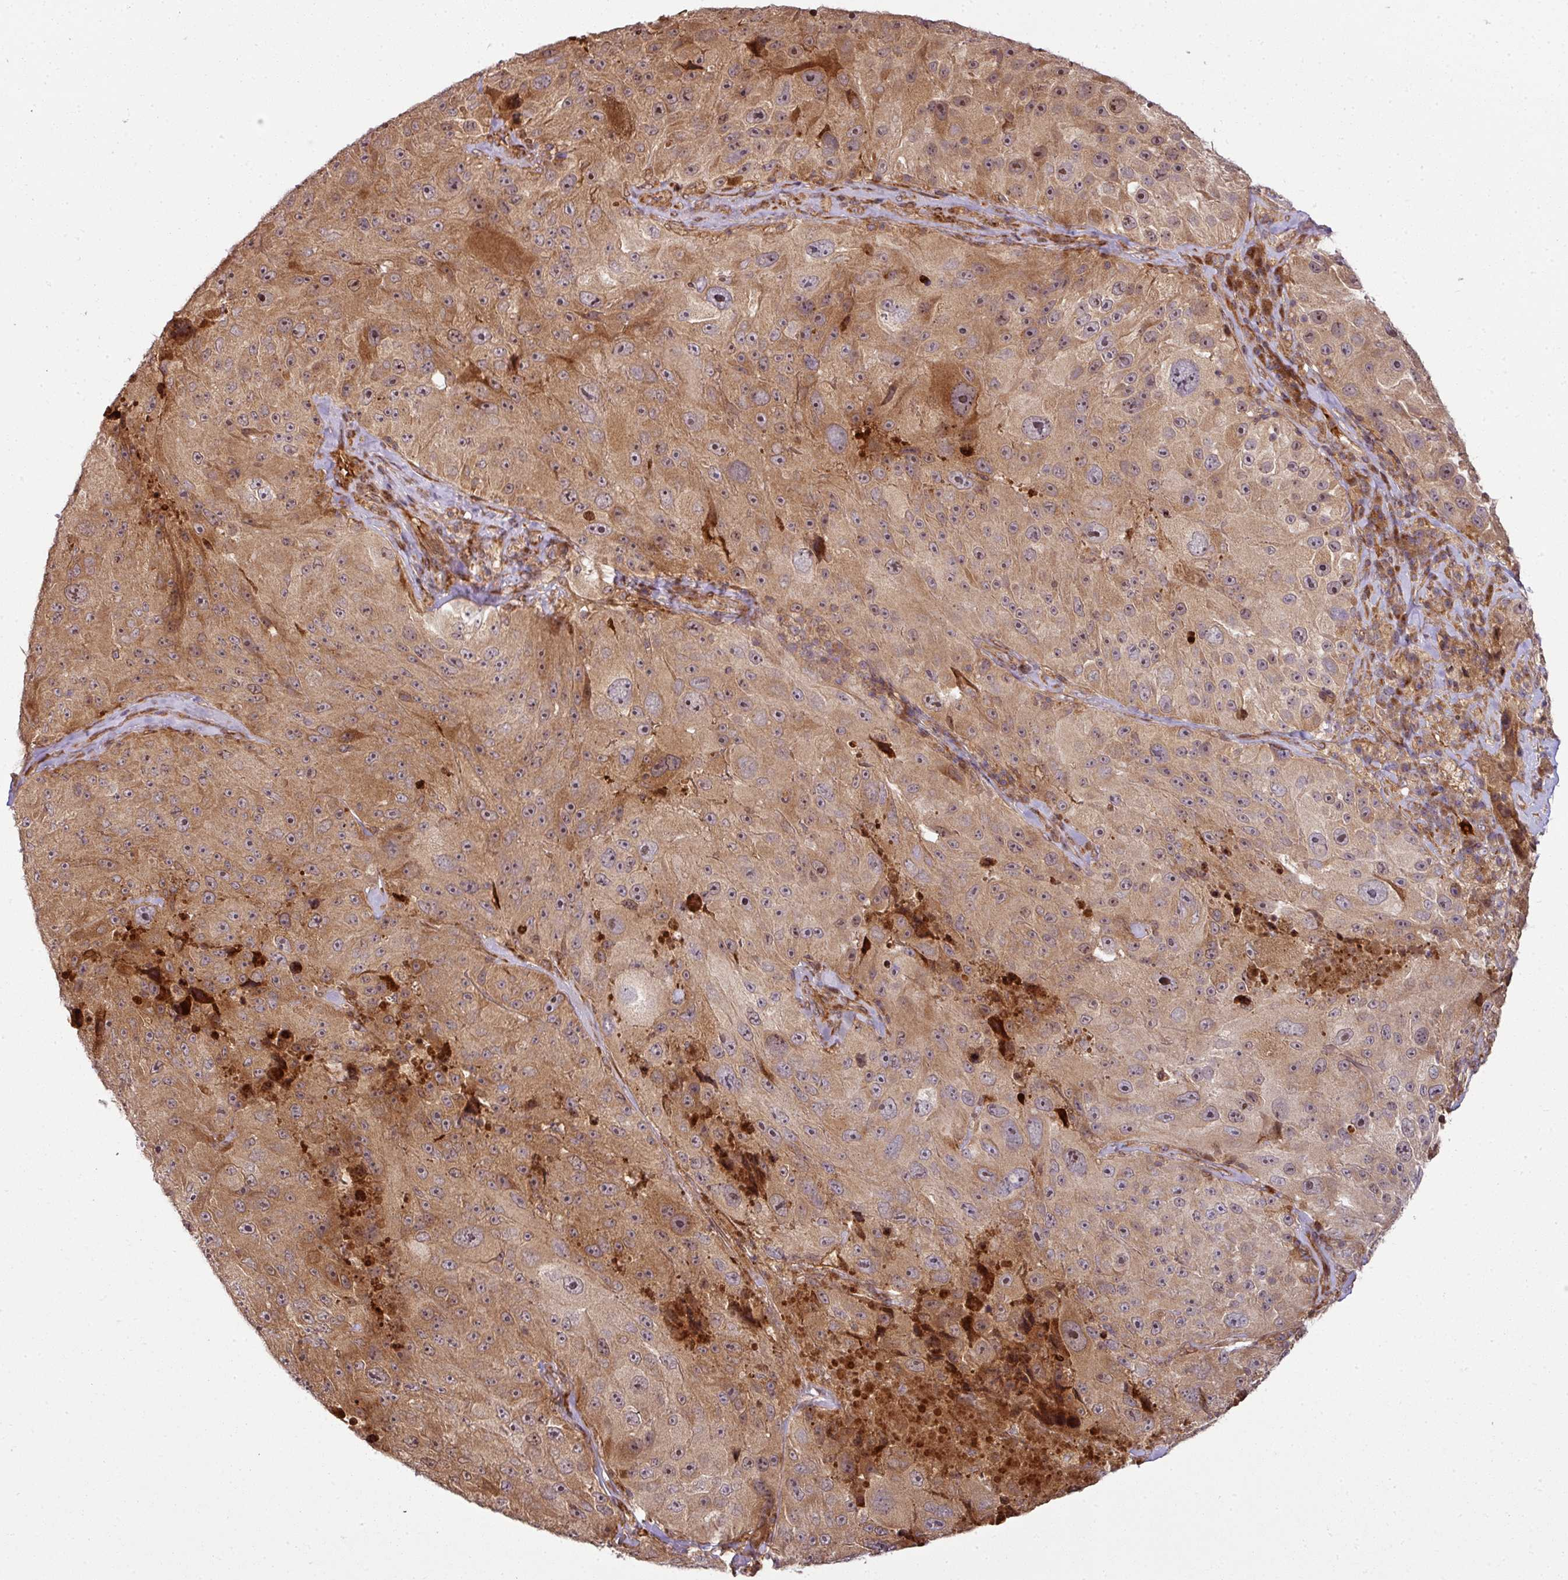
{"staining": {"intensity": "moderate", "quantity": ">75%", "location": "cytoplasmic/membranous,nuclear"}, "tissue": "melanoma", "cell_type": "Tumor cells", "image_type": "cancer", "snomed": [{"axis": "morphology", "description": "Malignant melanoma, Metastatic site"}, {"axis": "topography", "description": "Lymph node"}], "caption": "Immunohistochemical staining of melanoma displays medium levels of moderate cytoplasmic/membranous and nuclear staining in about >75% of tumor cells.", "gene": "ATAT1", "patient": {"sex": "male", "age": 62}}